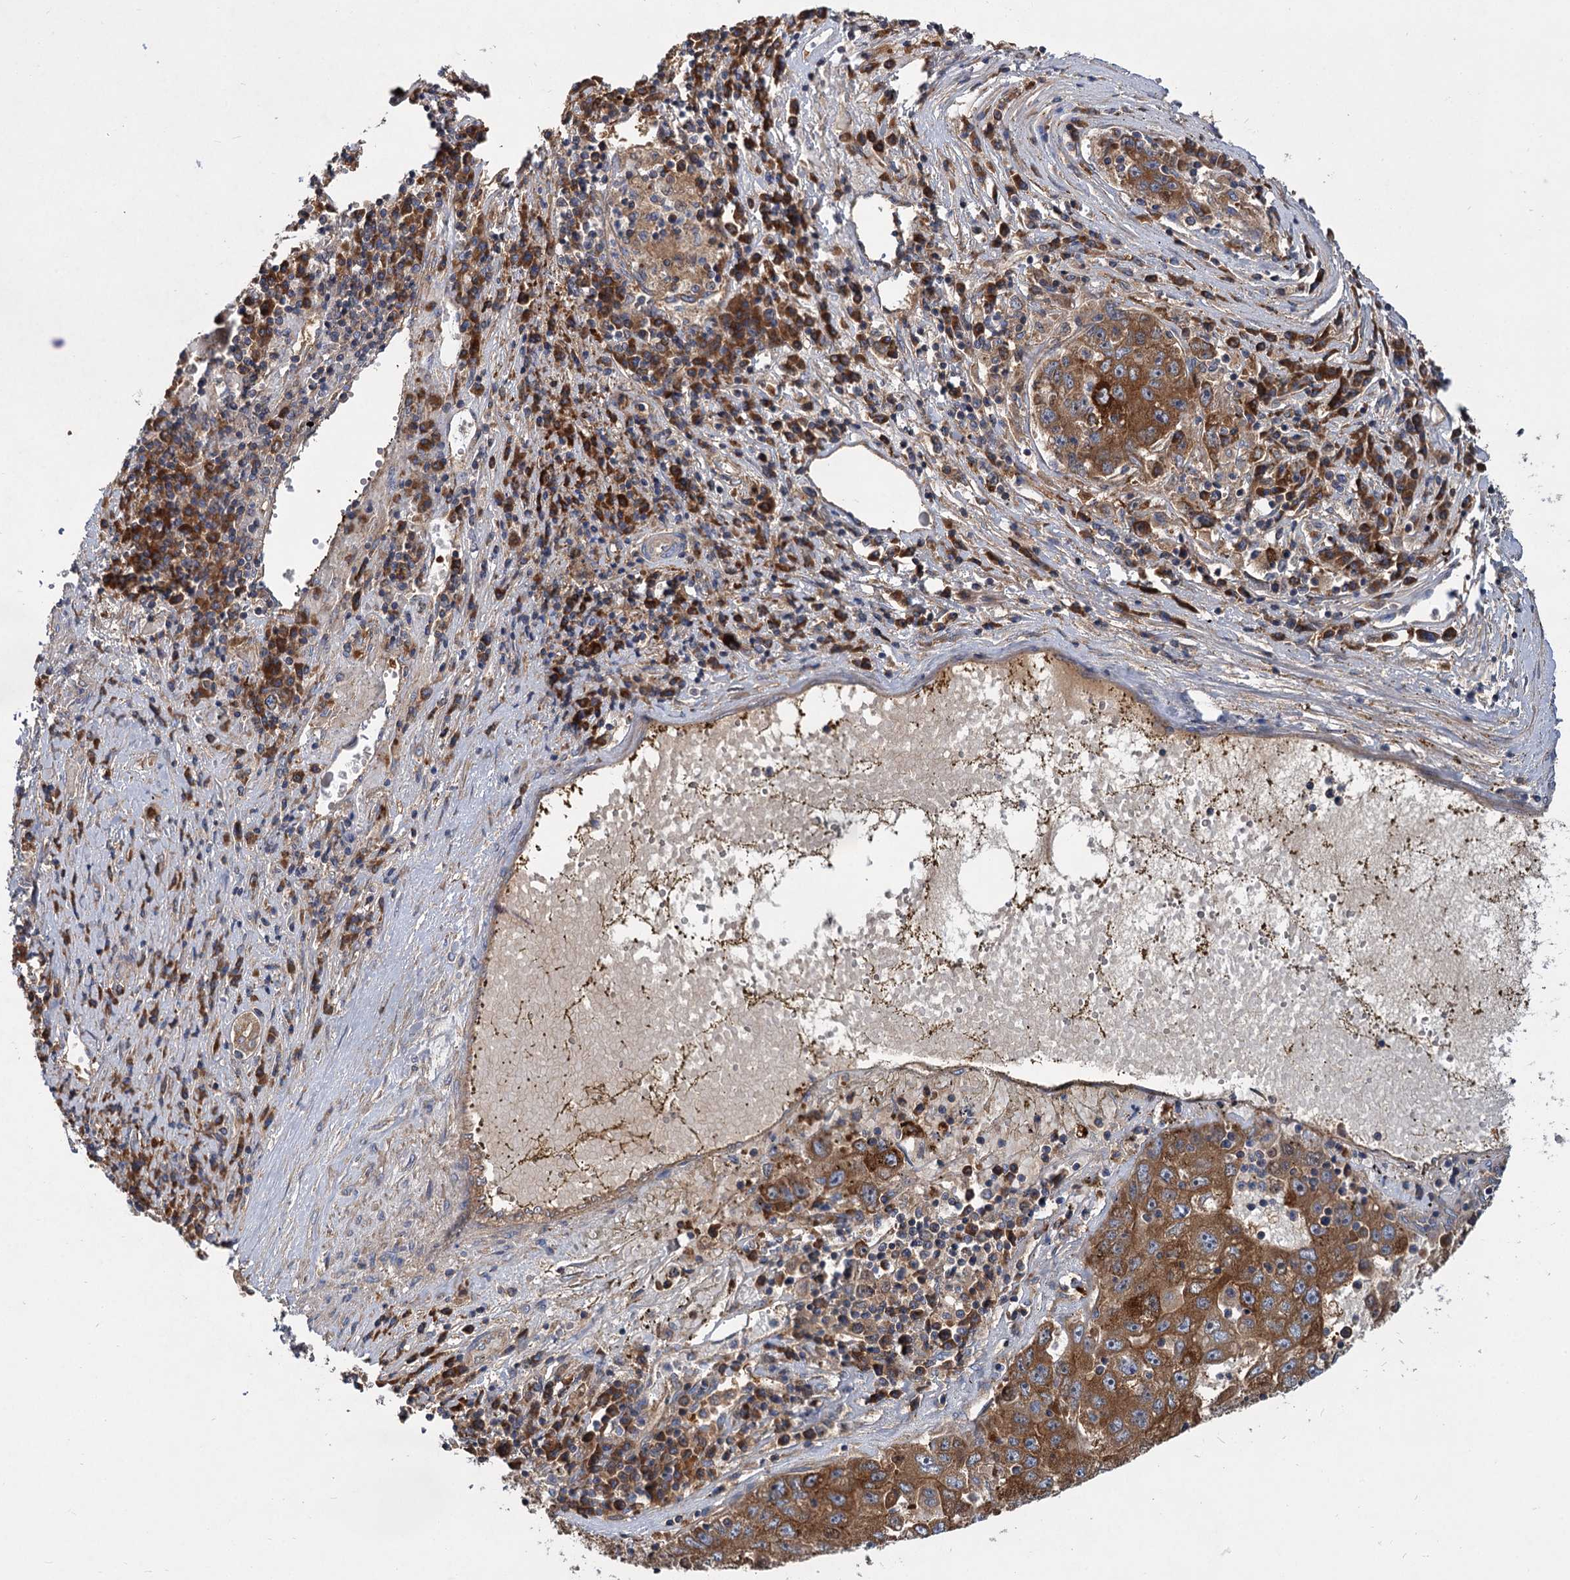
{"staining": {"intensity": "strong", "quantity": ">75%", "location": "cytoplasmic/membranous"}, "tissue": "liver cancer", "cell_type": "Tumor cells", "image_type": "cancer", "snomed": [{"axis": "morphology", "description": "Carcinoma, Hepatocellular, NOS"}, {"axis": "topography", "description": "Liver"}], "caption": "The image reveals a brown stain indicating the presence of a protein in the cytoplasmic/membranous of tumor cells in liver hepatocellular carcinoma.", "gene": "ALKBH7", "patient": {"sex": "male", "age": 49}}